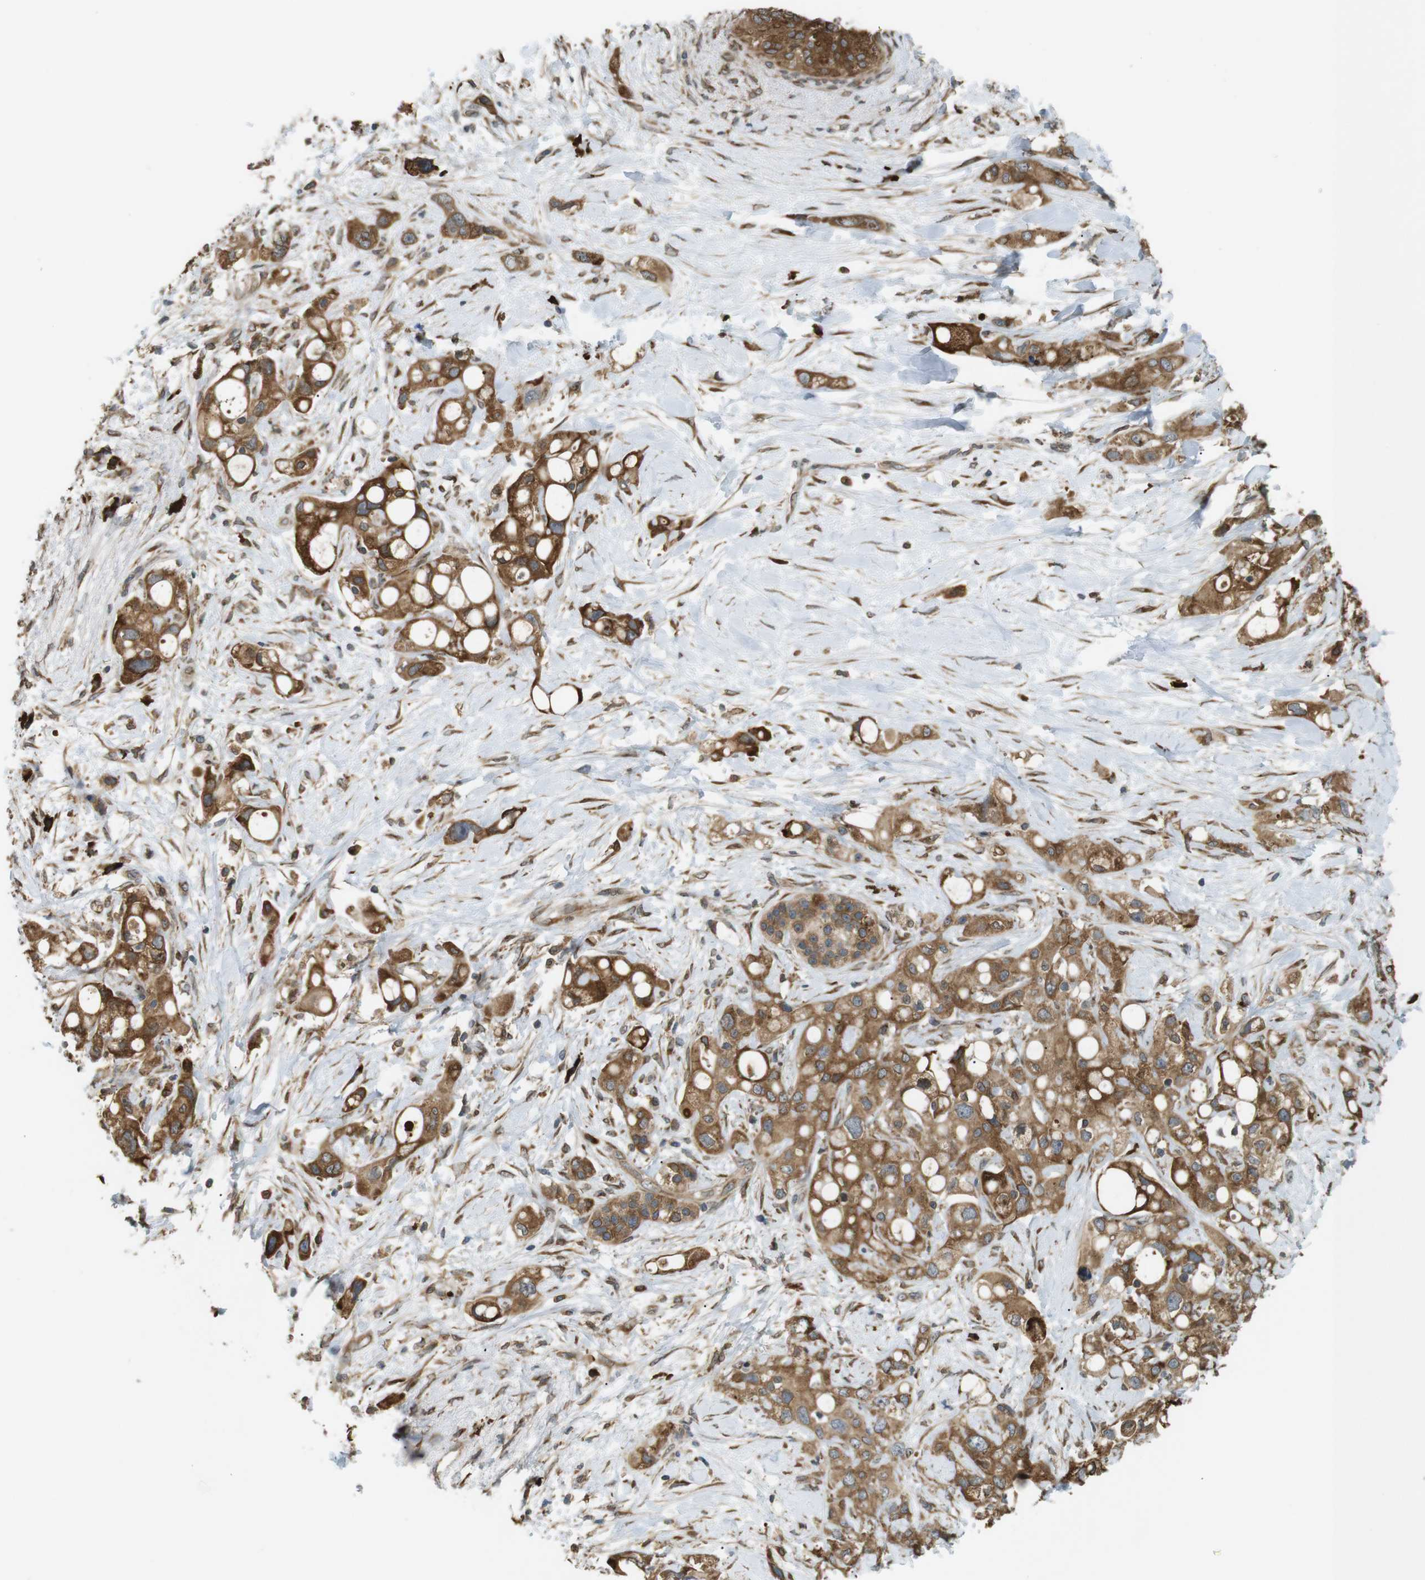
{"staining": {"intensity": "moderate", "quantity": ">75%", "location": "cytoplasmic/membranous"}, "tissue": "pancreatic cancer", "cell_type": "Tumor cells", "image_type": "cancer", "snomed": [{"axis": "morphology", "description": "Adenocarcinoma, NOS"}, {"axis": "topography", "description": "Pancreas"}], "caption": "Immunohistochemistry (IHC) photomicrograph of pancreatic cancer (adenocarcinoma) stained for a protein (brown), which displays medium levels of moderate cytoplasmic/membranous expression in about >75% of tumor cells.", "gene": "TMED4", "patient": {"sex": "female", "age": 56}}